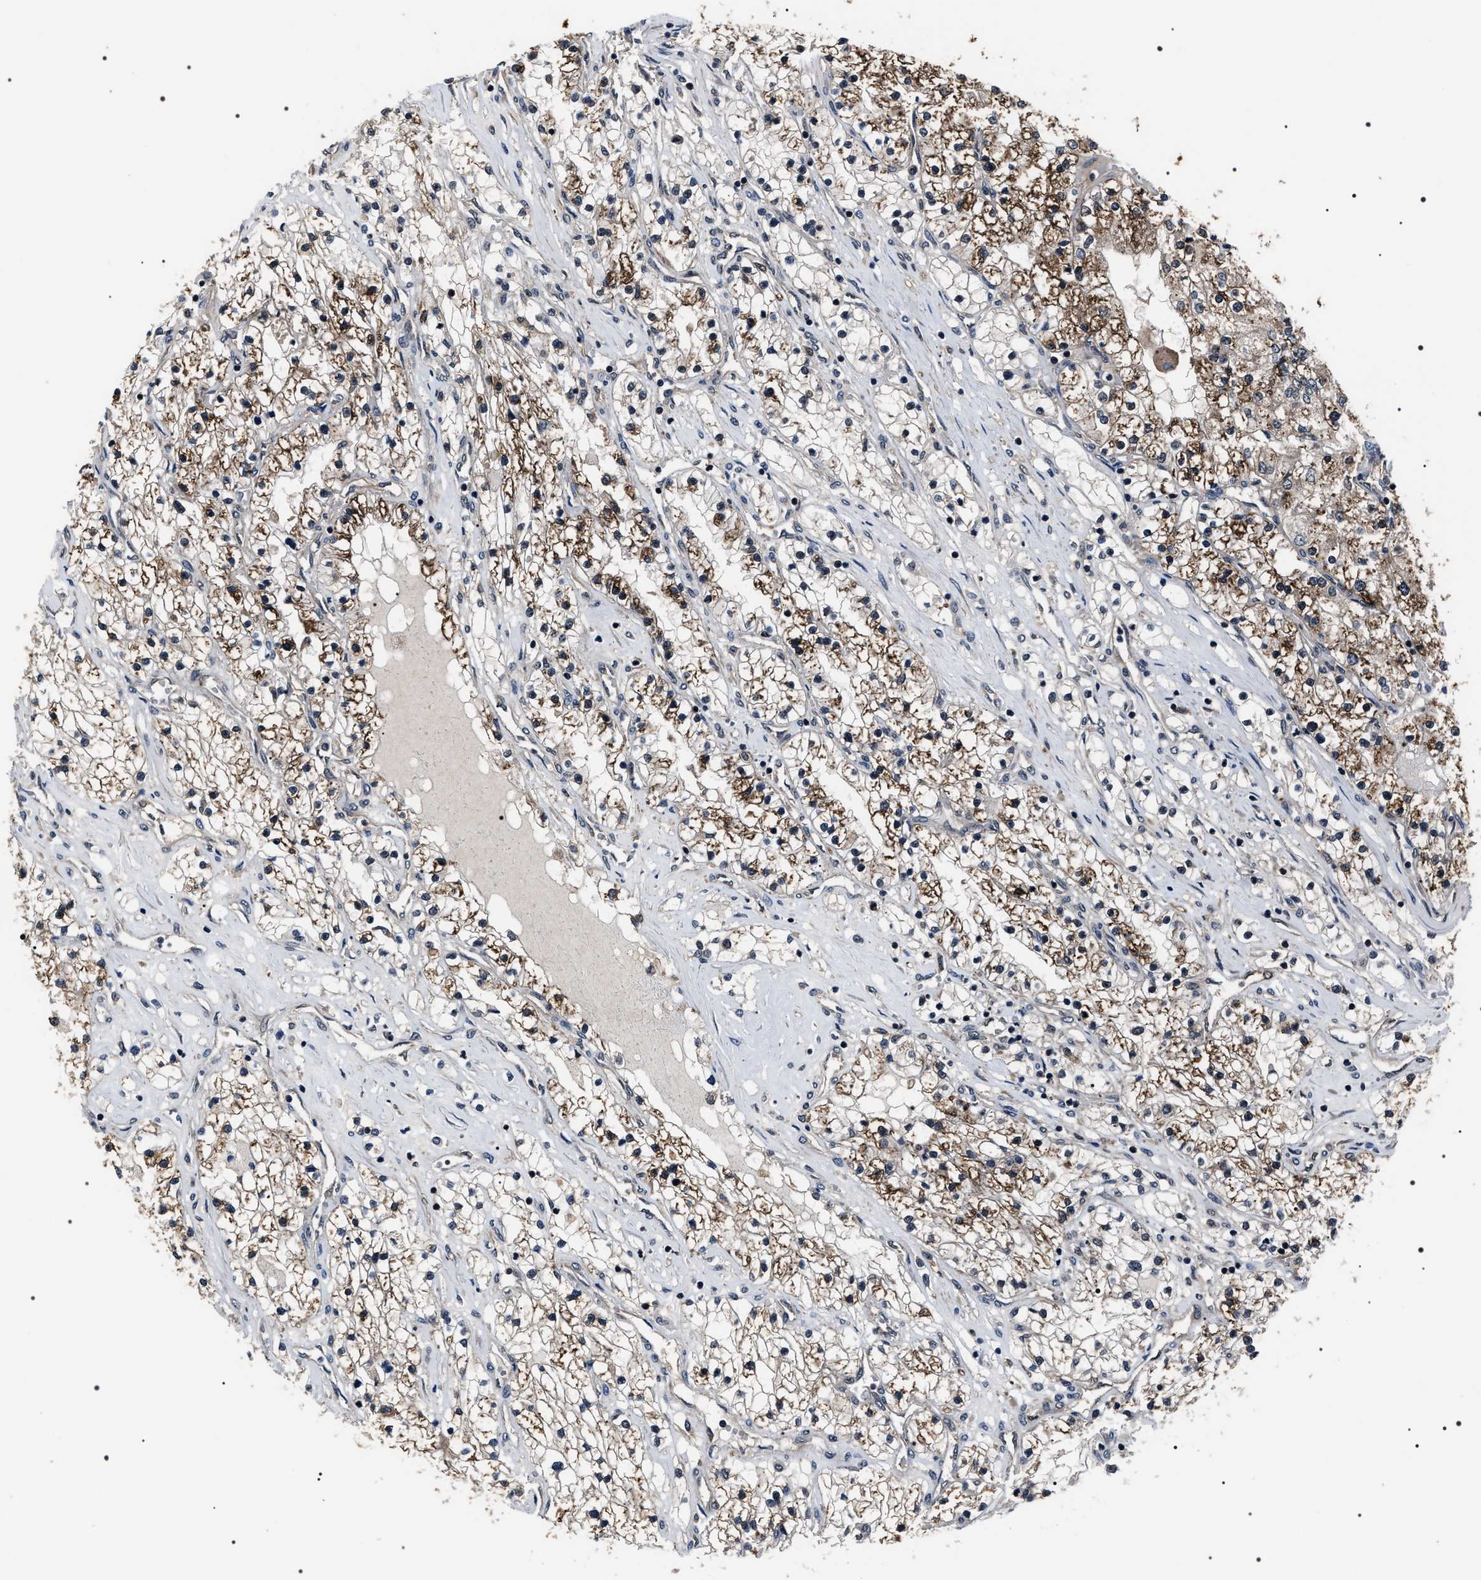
{"staining": {"intensity": "moderate", "quantity": ">75%", "location": "cytoplasmic/membranous"}, "tissue": "renal cancer", "cell_type": "Tumor cells", "image_type": "cancer", "snomed": [{"axis": "morphology", "description": "Adenocarcinoma, NOS"}, {"axis": "topography", "description": "Kidney"}], "caption": "Immunohistochemistry (IHC) image of neoplastic tissue: renal adenocarcinoma stained using immunohistochemistry shows medium levels of moderate protein expression localized specifically in the cytoplasmic/membranous of tumor cells, appearing as a cytoplasmic/membranous brown color.", "gene": "SIPA1", "patient": {"sex": "male", "age": 68}}